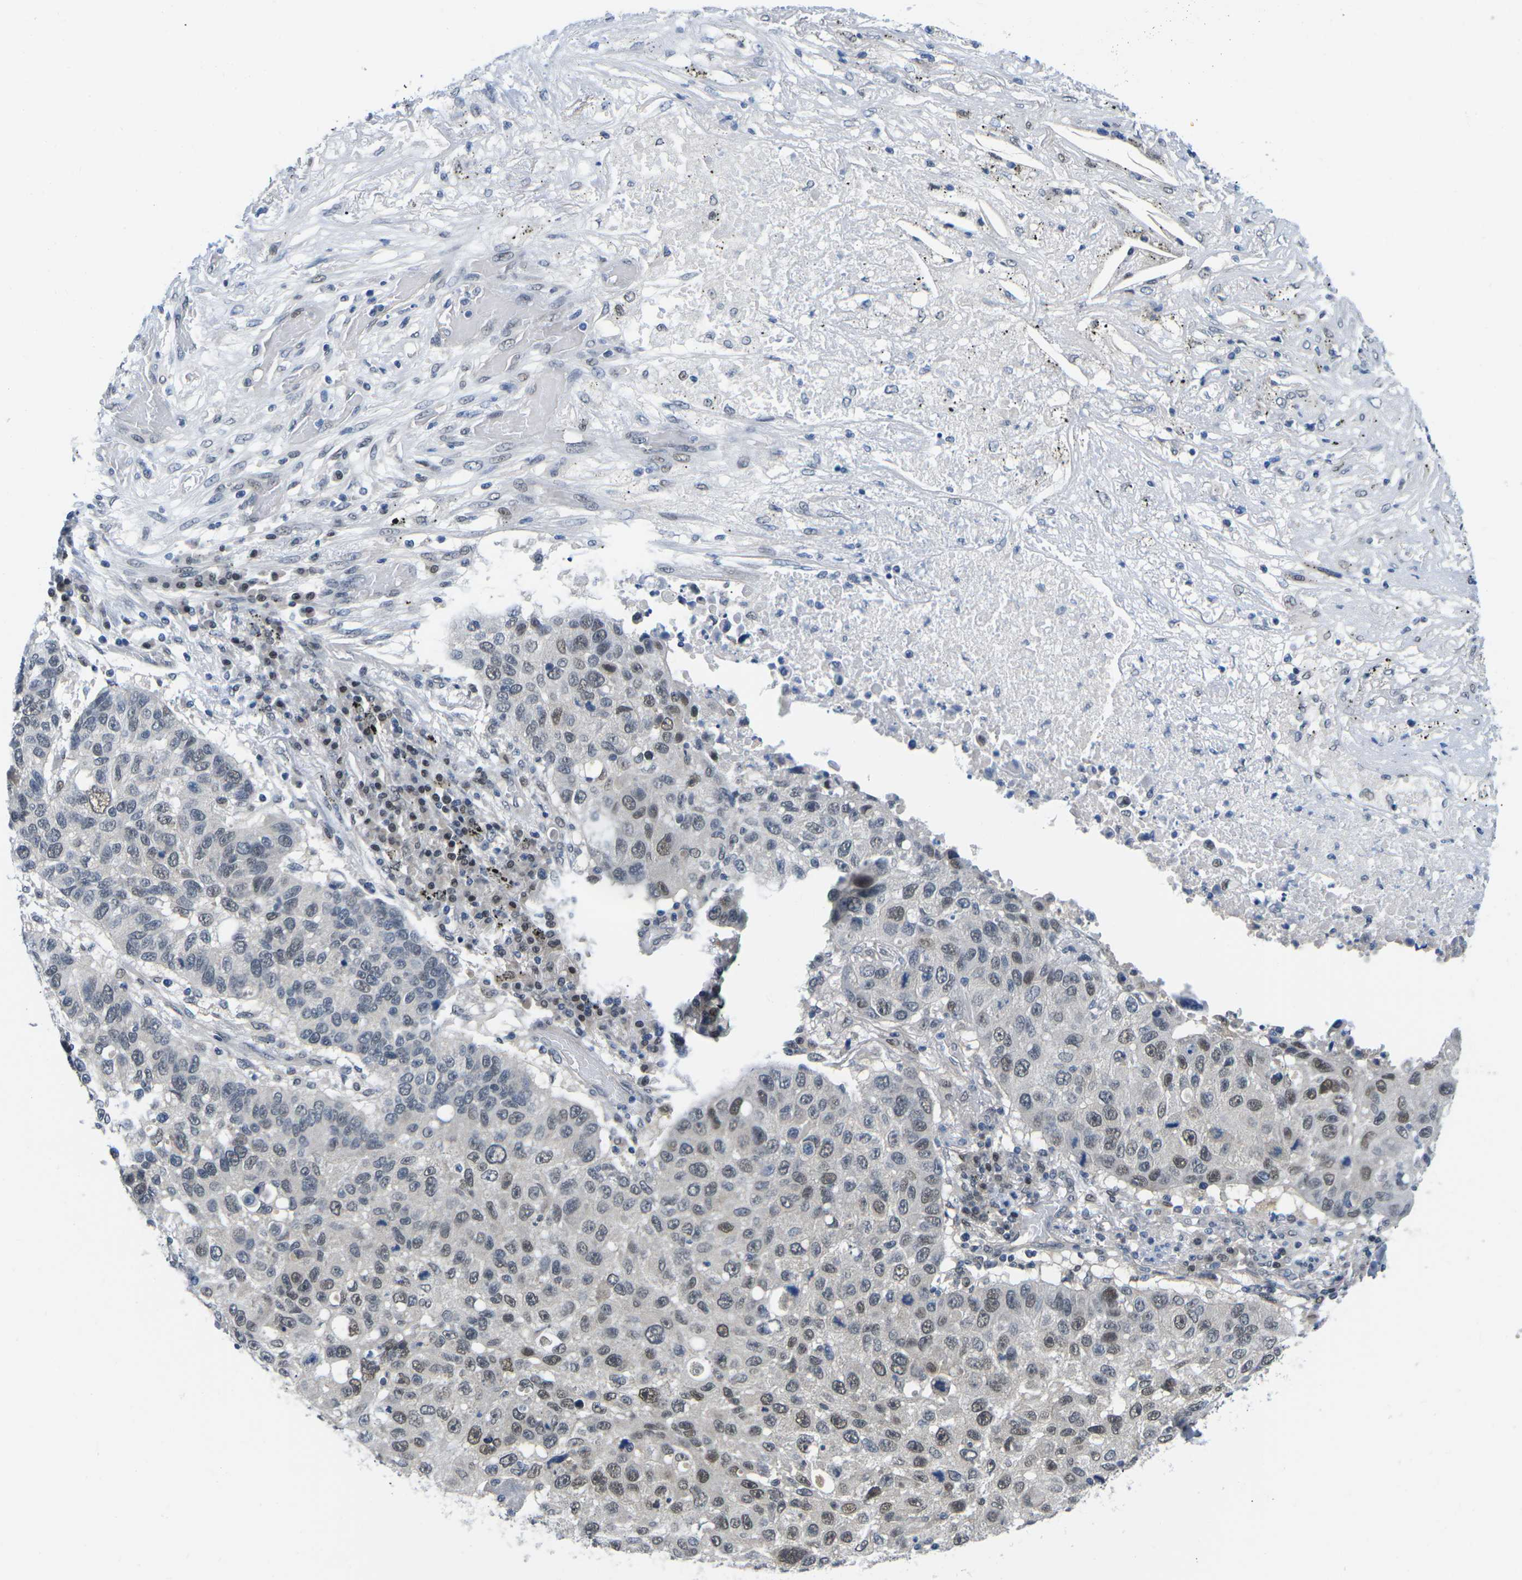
{"staining": {"intensity": "weak", "quantity": "25%-75%", "location": "nuclear"}, "tissue": "lung cancer", "cell_type": "Tumor cells", "image_type": "cancer", "snomed": [{"axis": "morphology", "description": "Squamous cell carcinoma, NOS"}, {"axis": "topography", "description": "Lung"}], "caption": "High-magnification brightfield microscopy of lung cancer (squamous cell carcinoma) stained with DAB (3,3'-diaminobenzidine) (brown) and counterstained with hematoxylin (blue). tumor cells exhibit weak nuclear staining is present in about25%-75% of cells. Nuclei are stained in blue.", "gene": "UBA7", "patient": {"sex": "male", "age": 57}}